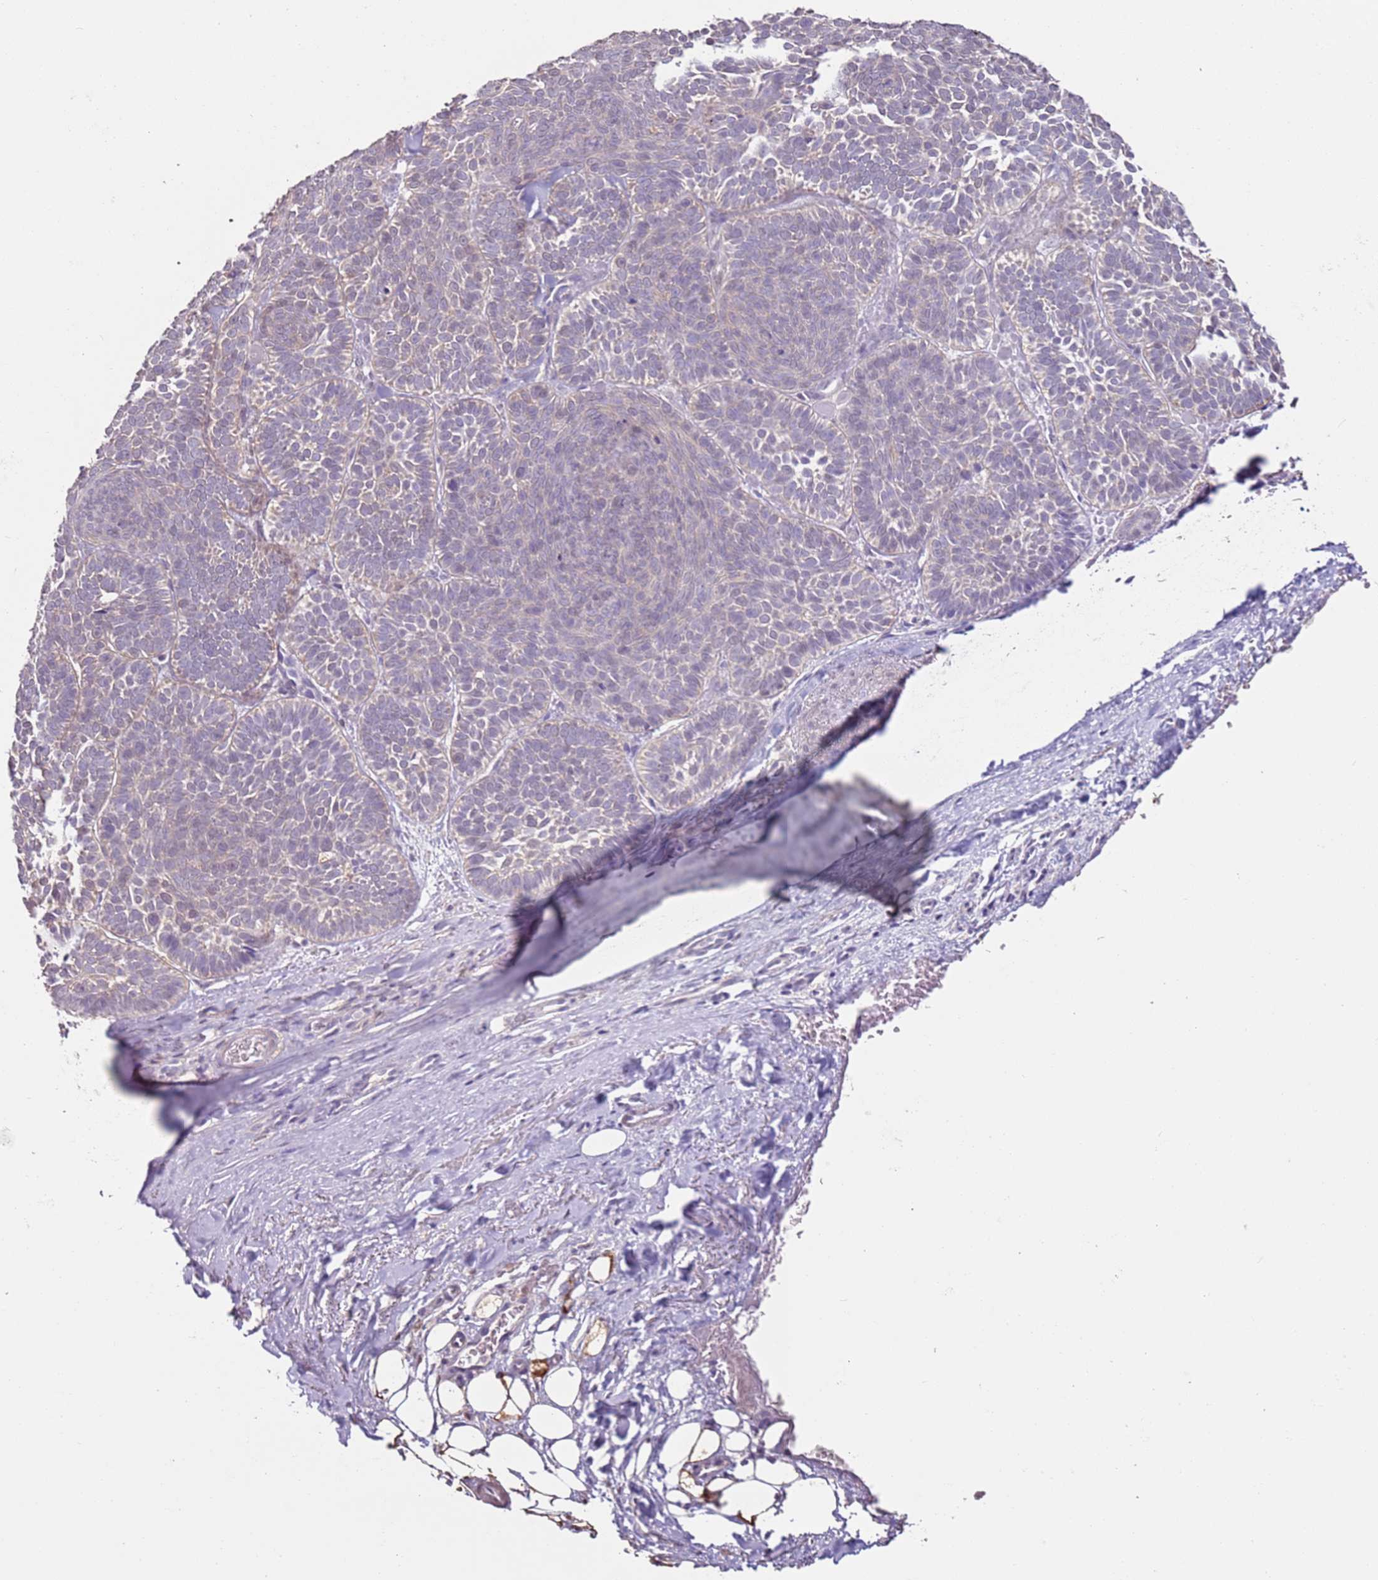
{"staining": {"intensity": "negative", "quantity": "none", "location": "none"}, "tissue": "skin cancer", "cell_type": "Tumor cells", "image_type": "cancer", "snomed": [{"axis": "morphology", "description": "Basal cell carcinoma"}, {"axis": "topography", "description": "Skin"}], "caption": "High magnification brightfield microscopy of skin cancer stained with DAB (3,3'-diaminobenzidine) (brown) and counterstained with hematoxylin (blue): tumor cells show no significant staining.", "gene": "MDH1", "patient": {"sex": "male", "age": 85}}